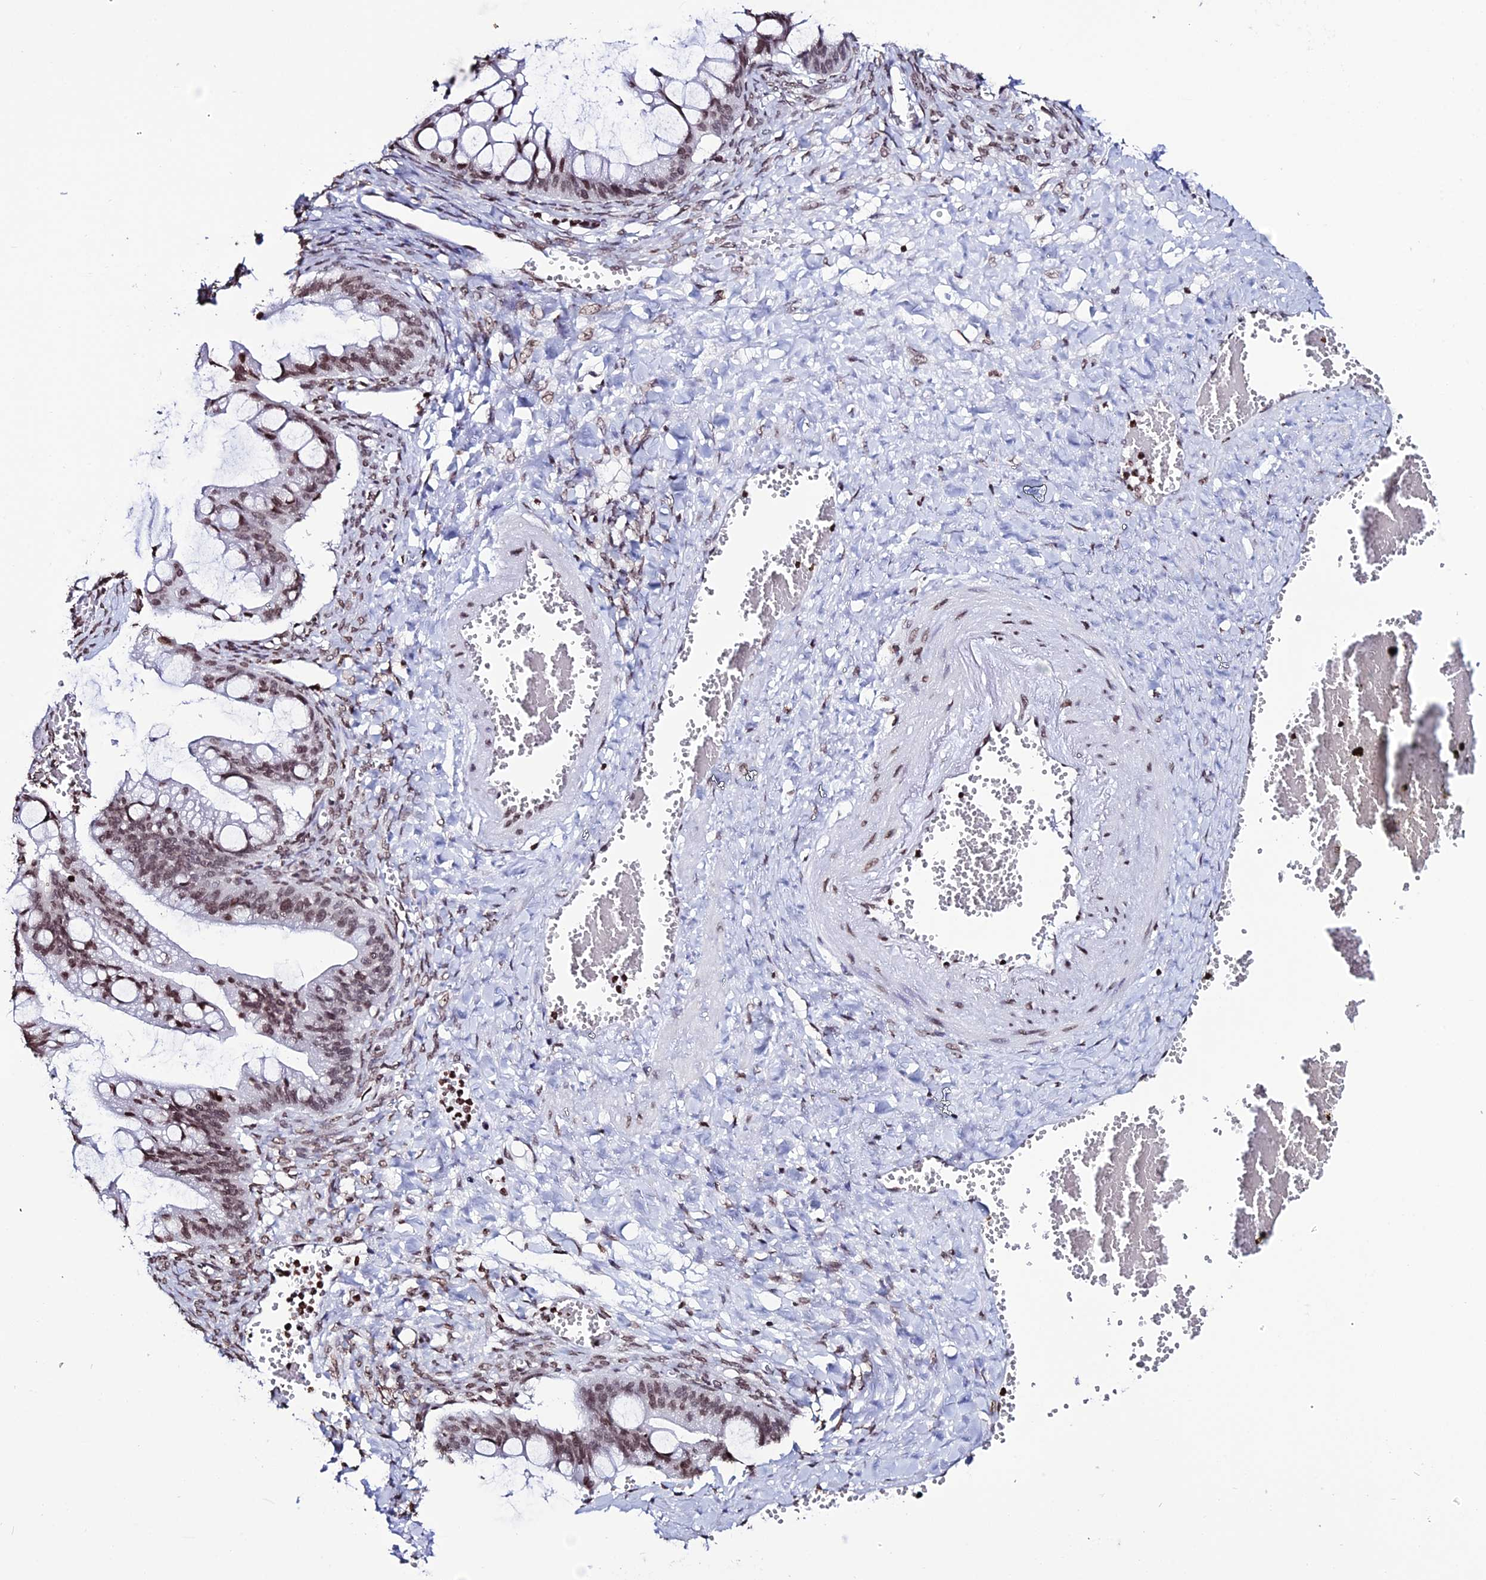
{"staining": {"intensity": "moderate", "quantity": ">75%", "location": "nuclear"}, "tissue": "ovarian cancer", "cell_type": "Tumor cells", "image_type": "cancer", "snomed": [{"axis": "morphology", "description": "Cystadenocarcinoma, mucinous, NOS"}, {"axis": "topography", "description": "Ovary"}], "caption": "Tumor cells reveal moderate nuclear expression in approximately >75% of cells in ovarian mucinous cystadenocarcinoma. (Brightfield microscopy of DAB IHC at high magnification).", "gene": "MACROH2A2", "patient": {"sex": "female", "age": 73}}